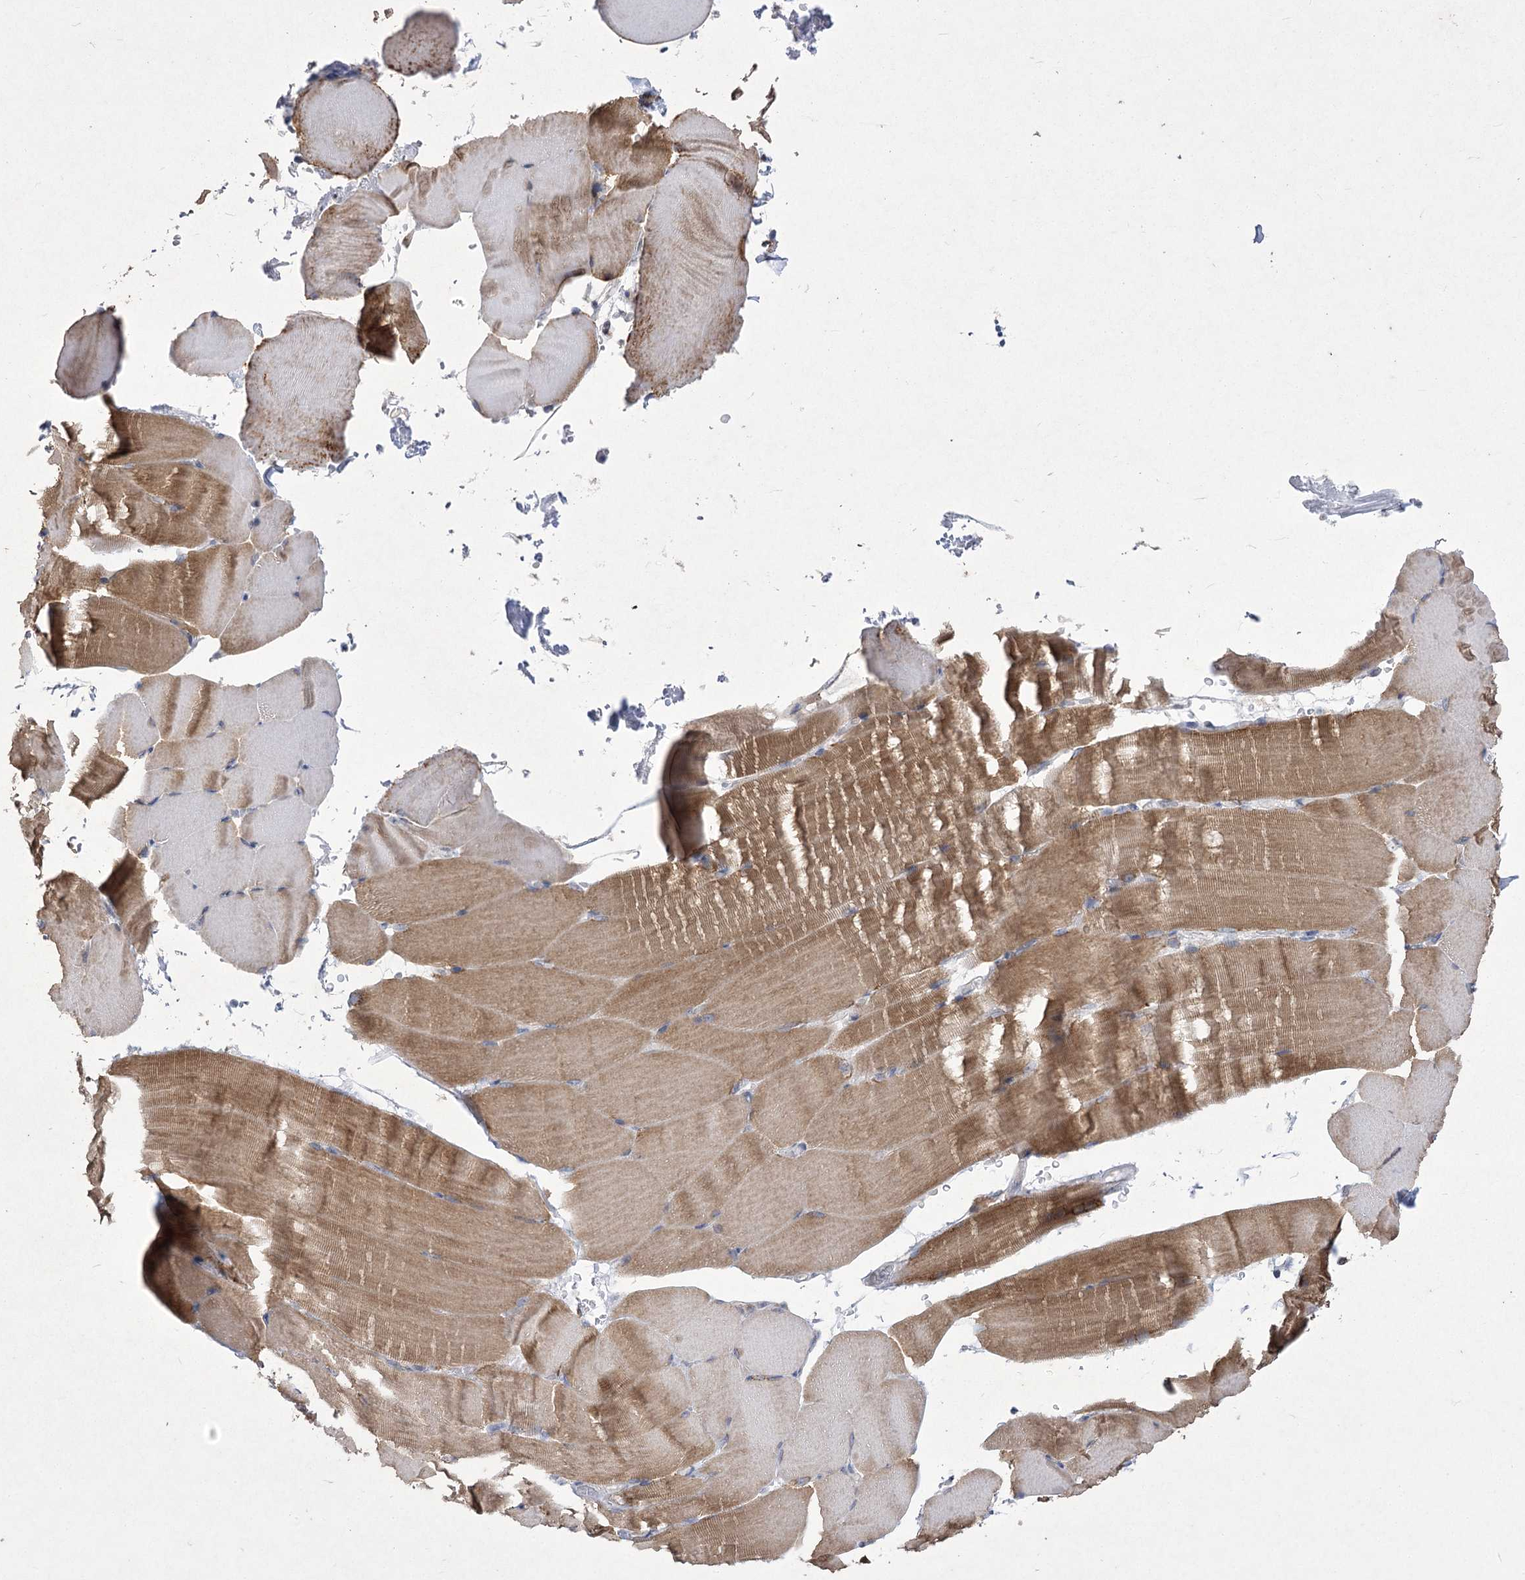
{"staining": {"intensity": "moderate", "quantity": ">75%", "location": "cytoplasmic/membranous"}, "tissue": "skeletal muscle", "cell_type": "Myocytes", "image_type": "normal", "snomed": [{"axis": "morphology", "description": "Normal tissue, NOS"}, {"axis": "topography", "description": "Skeletal muscle"}, {"axis": "topography", "description": "Parathyroid gland"}], "caption": "Benign skeletal muscle was stained to show a protein in brown. There is medium levels of moderate cytoplasmic/membranous expression in about >75% of myocytes.", "gene": "PDHB", "patient": {"sex": "female", "age": 37}}